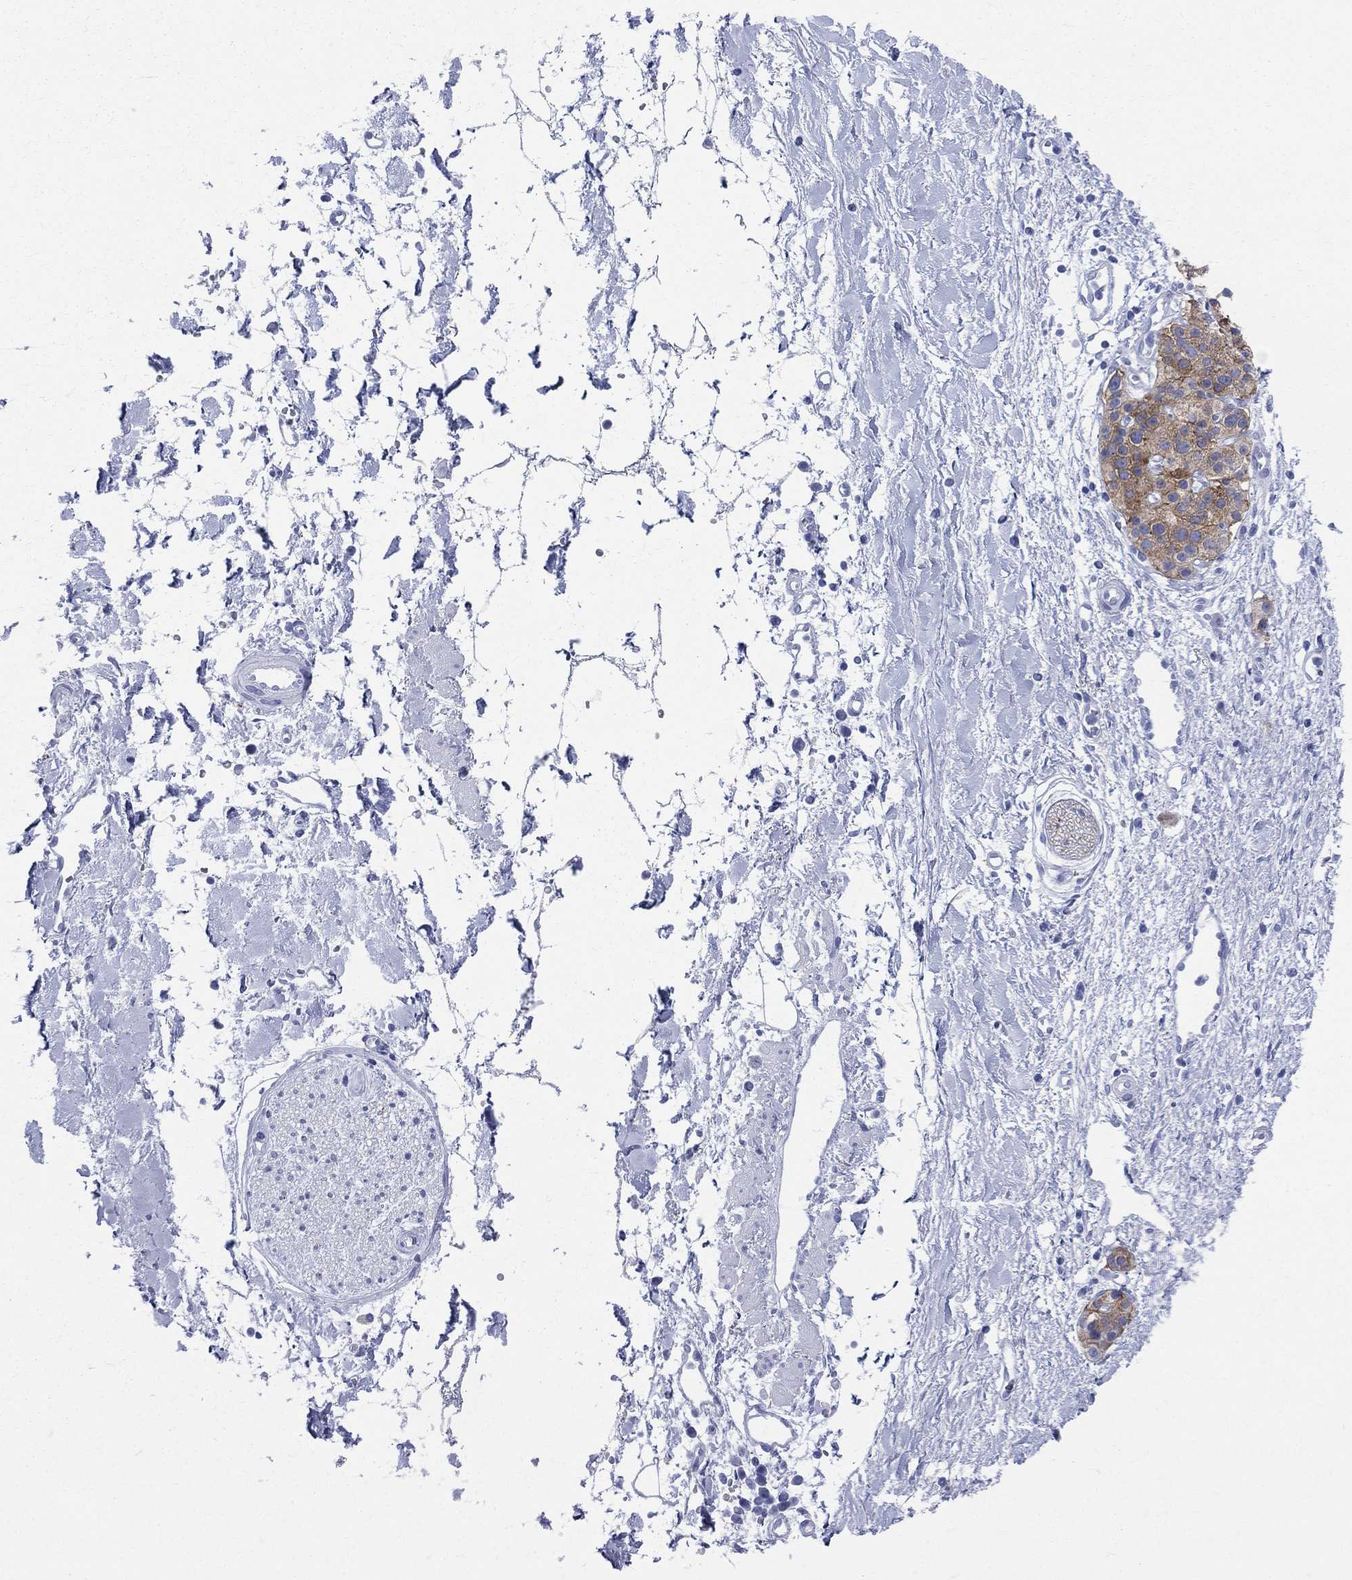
{"staining": {"intensity": "negative", "quantity": "none", "location": "none"}, "tissue": "adipose tissue", "cell_type": "Adipocytes", "image_type": "normal", "snomed": [{"axis": "morphology", "description": "Normal tissue, NOS"}, {"axis": "morphology", "description": "Adenocarcinoma, NOS"}, {"axis": "topography", "description": "Pancreas"}, {"axis": "topography", "description": "Peripheral nerve tissue"}], "caption": "IHC photomicrograph of benign adipose tissue: human adipose tissue stained with DAB reveals no significant protein expression in adipocytes.", "gene": "SYP", "patient": {"sex": "male", "age": 61}}